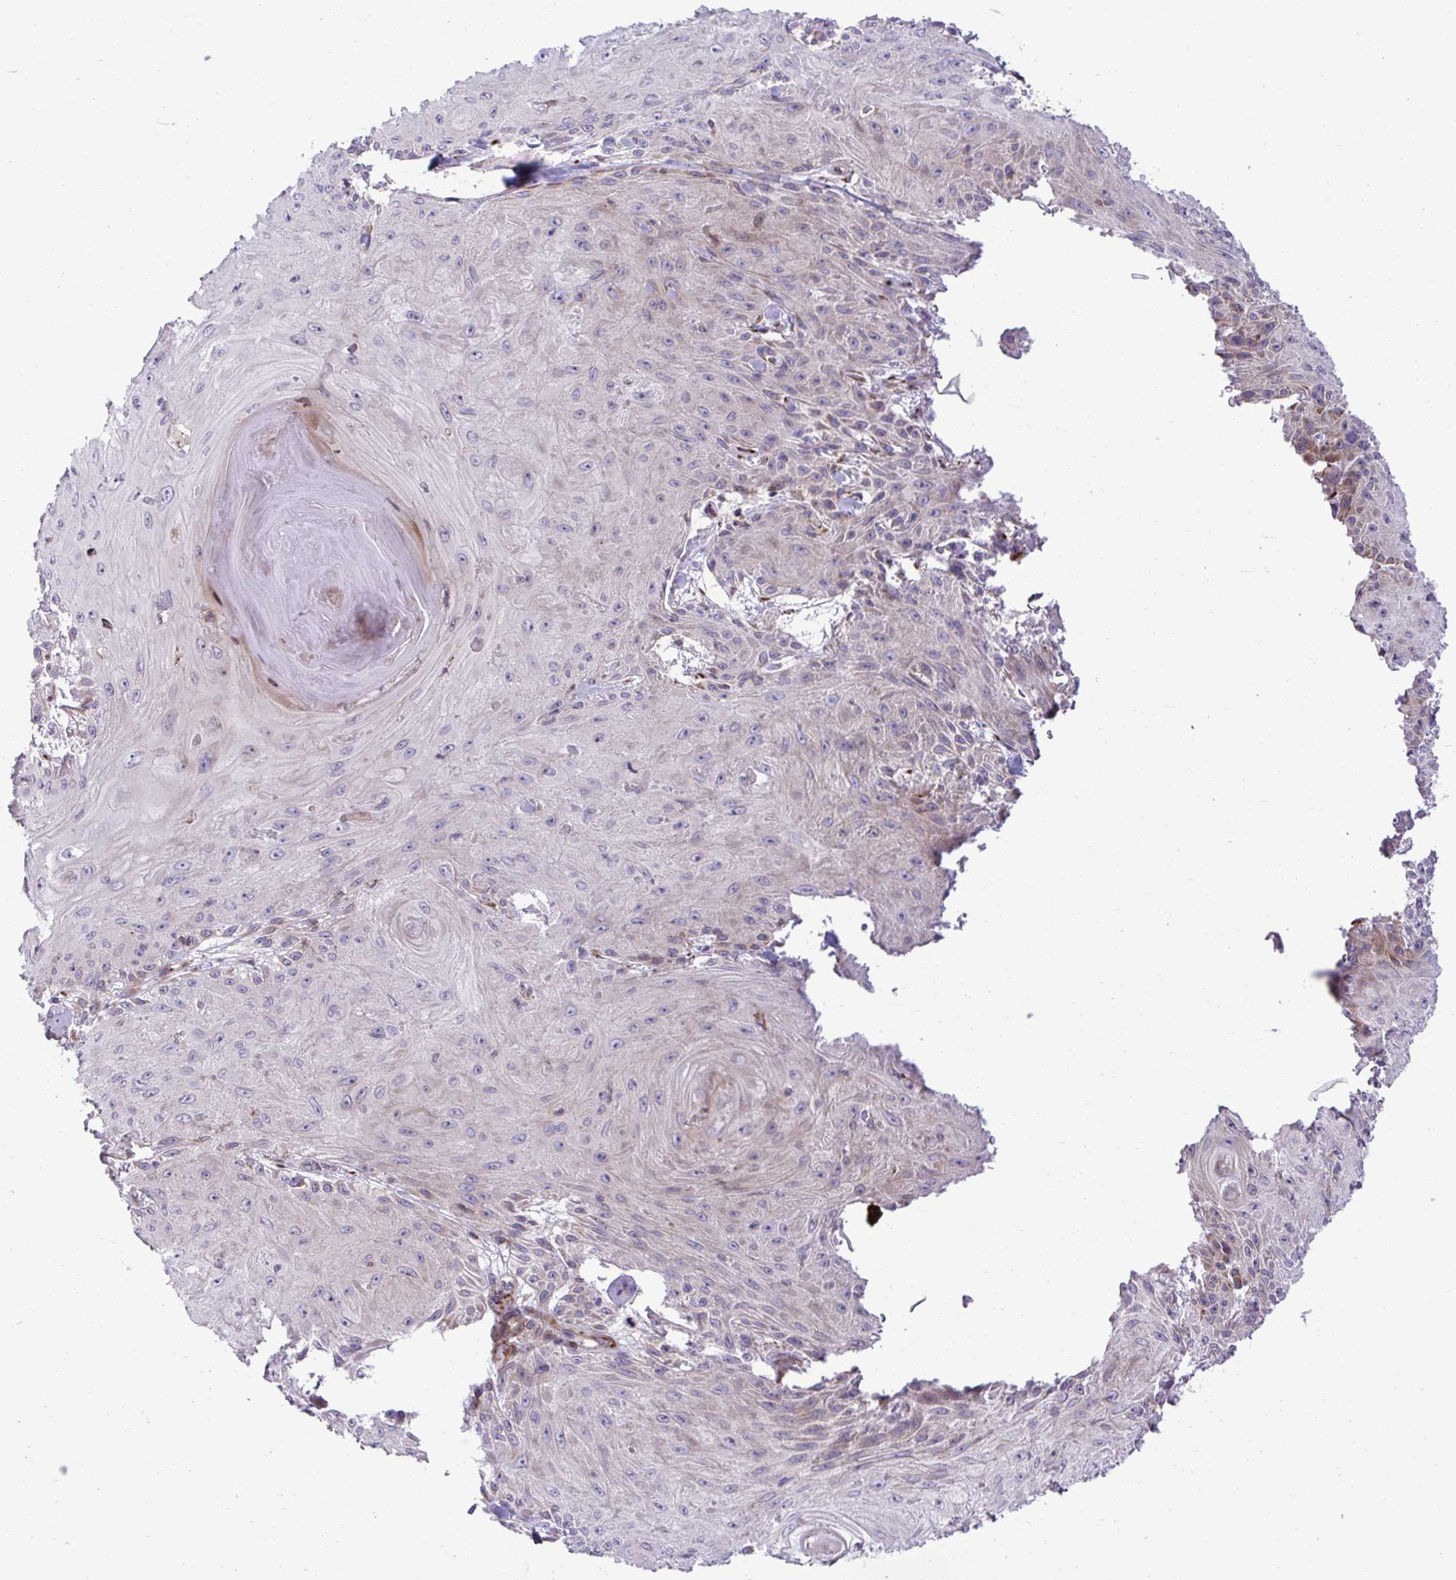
{"staining": {"intensity": "negative", "quantity": "none", "location": "none"}, "tissue": "skin cancer", "cell_type": "Tumor cells", "image_type": "cancer", "snomed": [{"axis": "morphology", "description": "Squamous cell carcinoma, NOS"}, {"axis": "topography", "description": "Skin"}], "caption": "Immunohistochemical staining of skin cancer (squamous cell carcinoma) demonstrates no significant expression in tumor cells.", "gene": "LIMS1", "patient": {"sex": "male", "age": 88}}